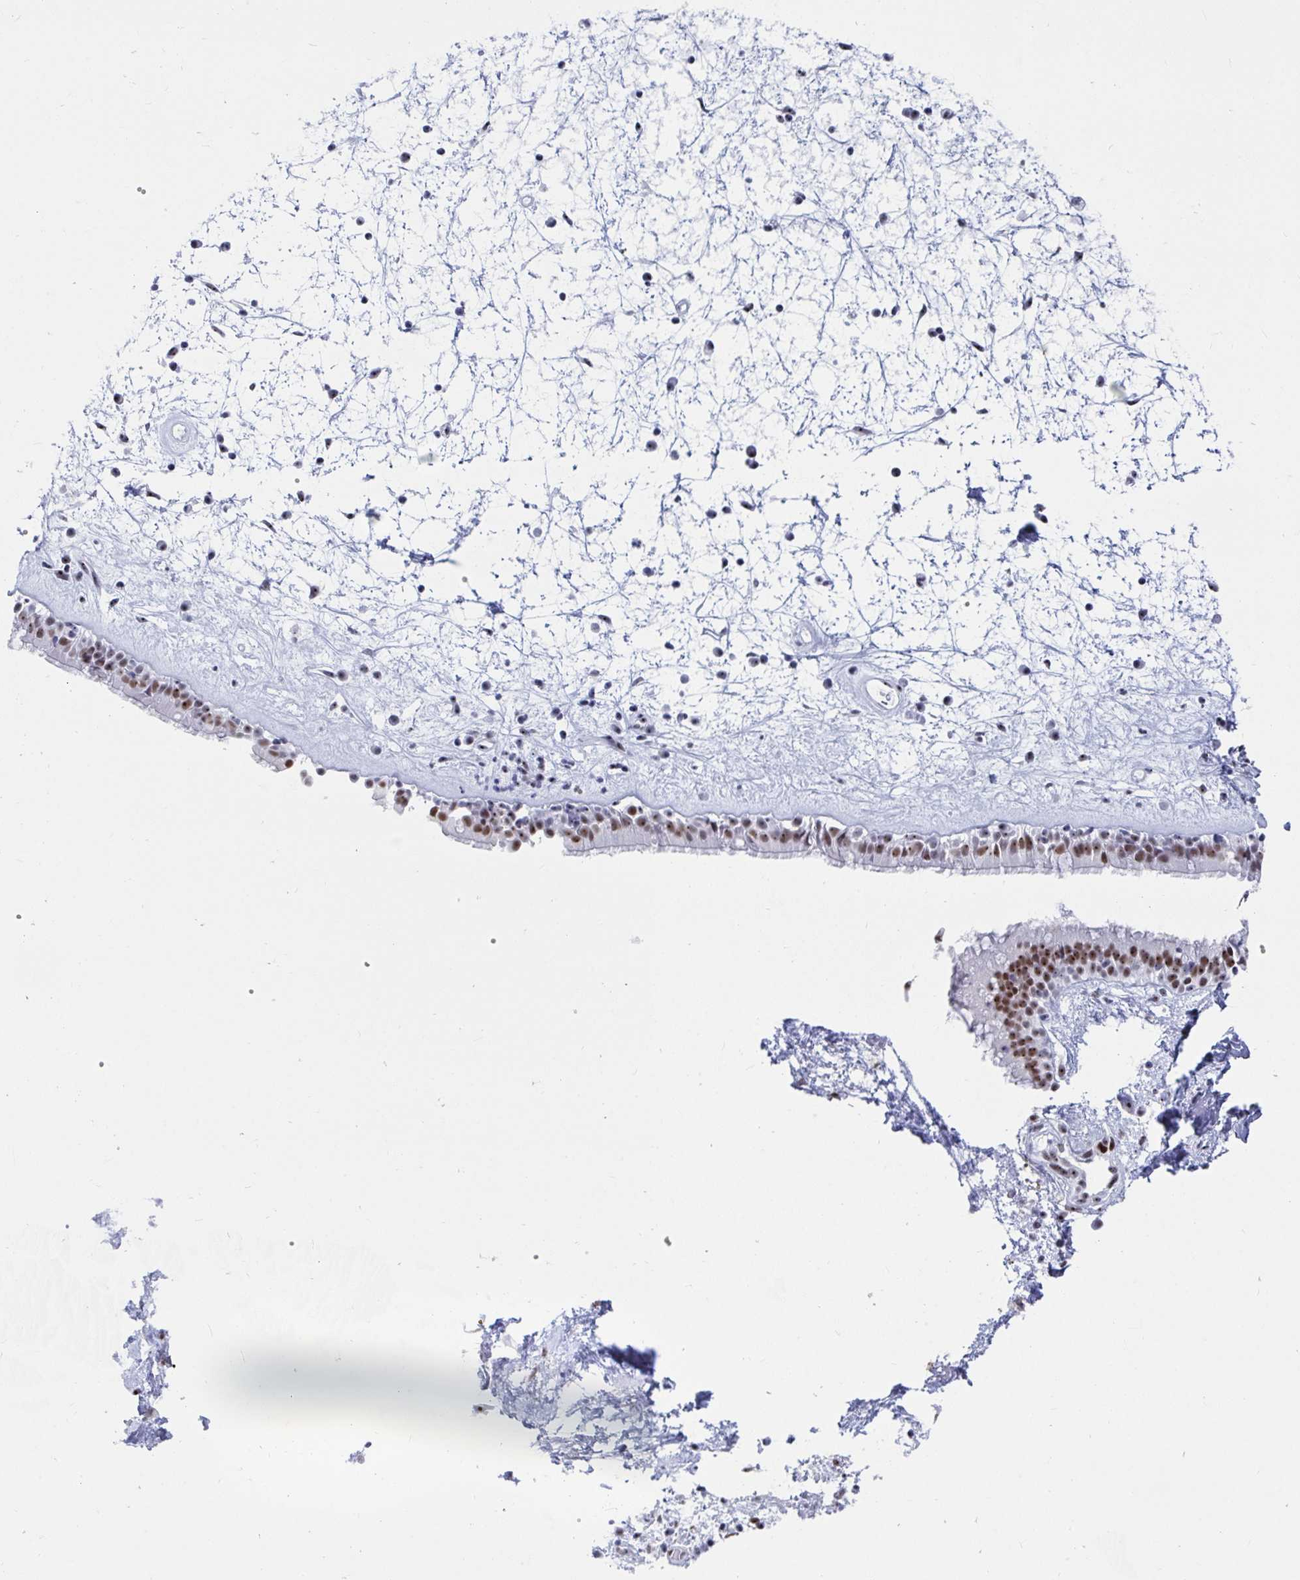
{"staining": {"intensity": "moderate", "quantity": ">75%", "location": "nuclear"}, "tissue": "nasopharynx", "cell_type": "Respiratory epithelial cells", "image_type": "normal", "snomed": [{"axis": "morphology", "description": "Normal tissue, NOS"}, {"axis": "topography", "description": "Nasopharynx"}], "caption": "The histopathology image displays immunohistochemical staining of normal nasopharynx. There is moderate nuclear positivity is seen in about >75% of respiratory epithelial cells. (DAB (3,3'-diaminobenzidine) IHC, brown staining for protein, blue staining for nuclei).", "gene": "SIRT7", "patient": {"sex": "male", "age": 24}}